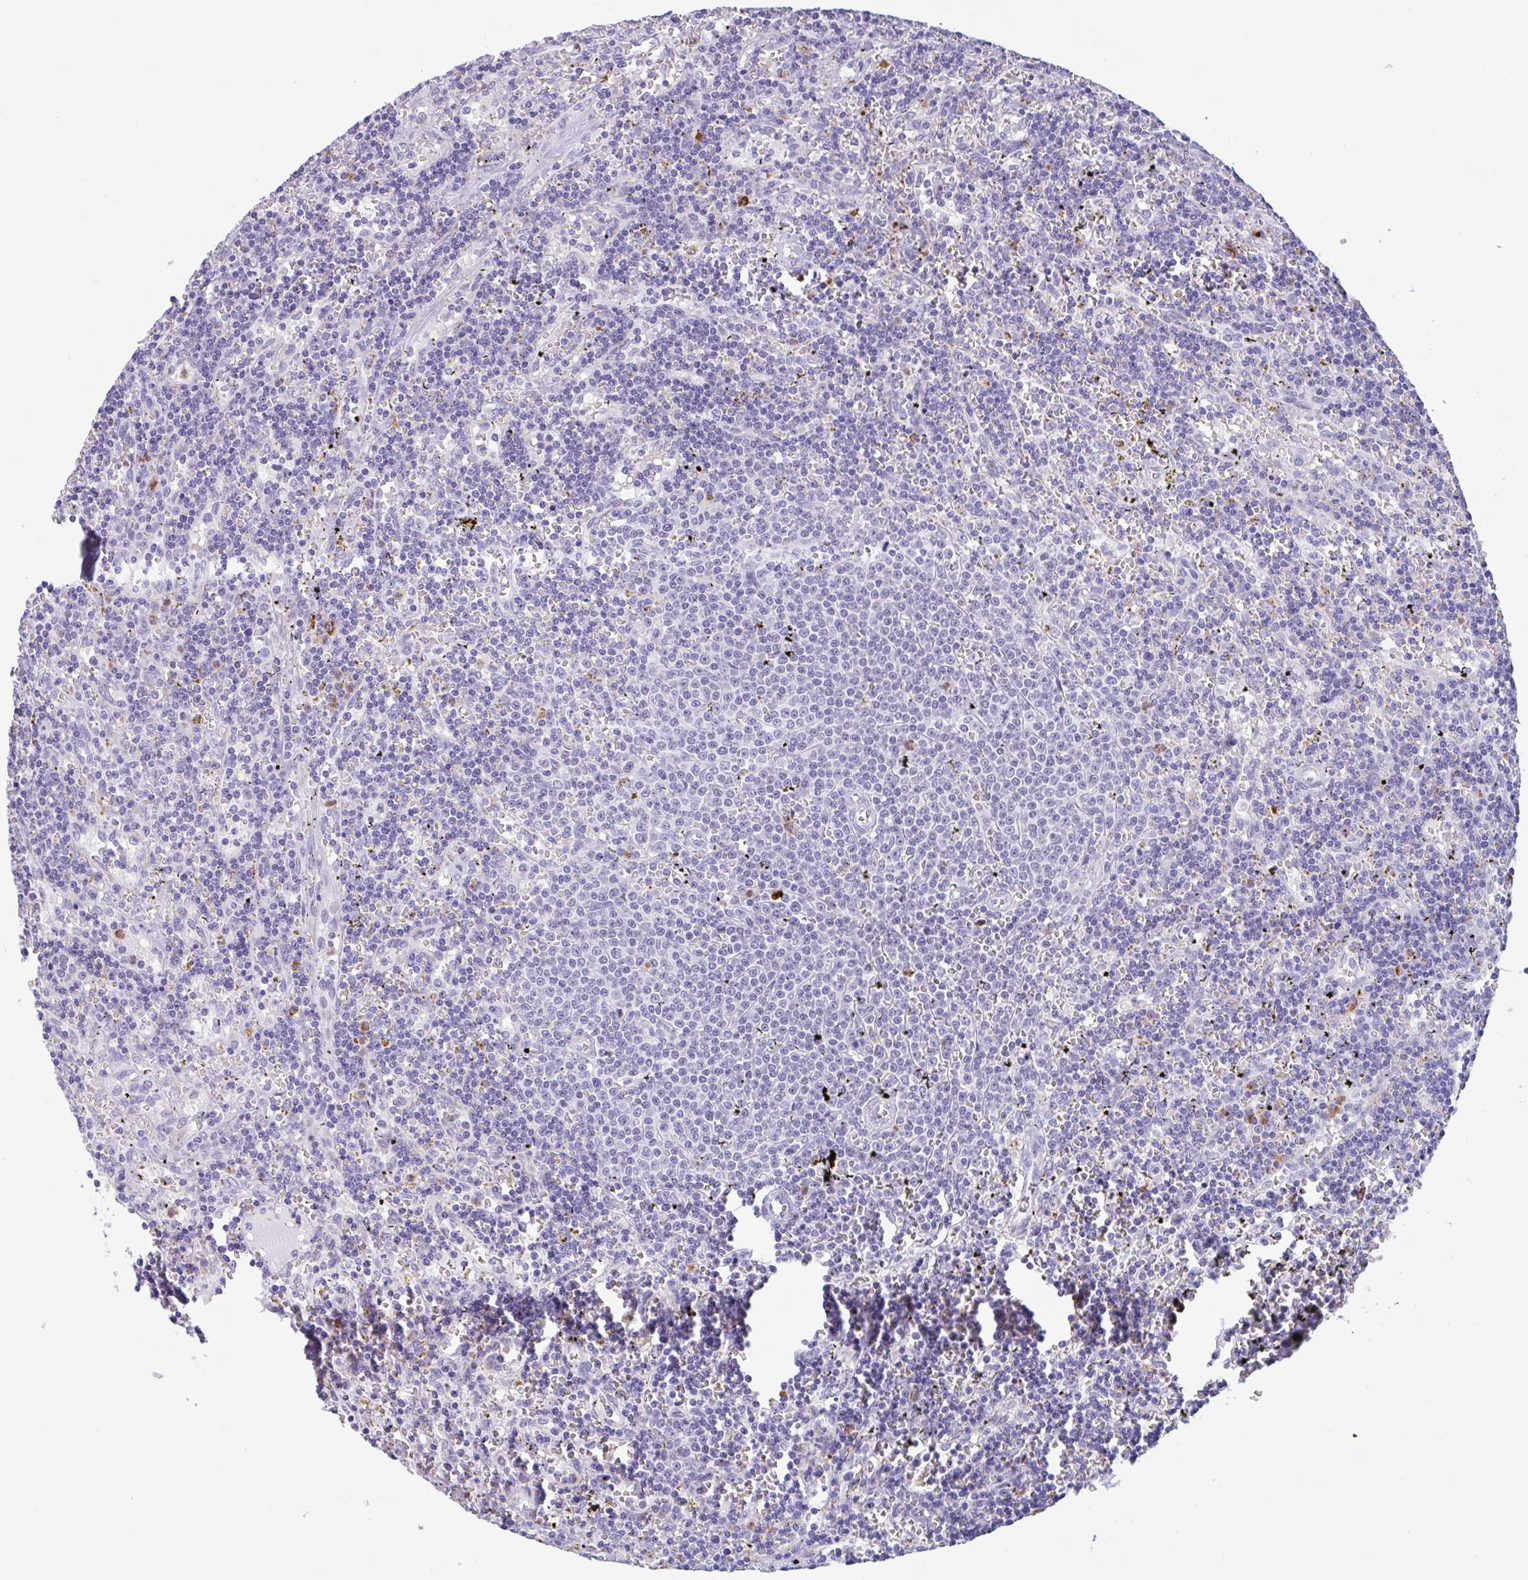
{"staining": {"intensity": "negative", "quantity": "none", "location": "none"}, "tissue": "lymphoma", "cell_type": "Tumor cells", "image_type": "cancer", "snomed": [{"axis": "morphology", "description": "Malignant lymphoma, non-Hodgkin's type, Low grade"}, {"axis": "topography", "description": "Spleen"}], "caption": "There is no significant expression in tumor cells of low-grade malignant lymphoma, non-Hodgkin's type.", "gene": "DTWD2", "patient": {"sex": "male", "age": 60}}